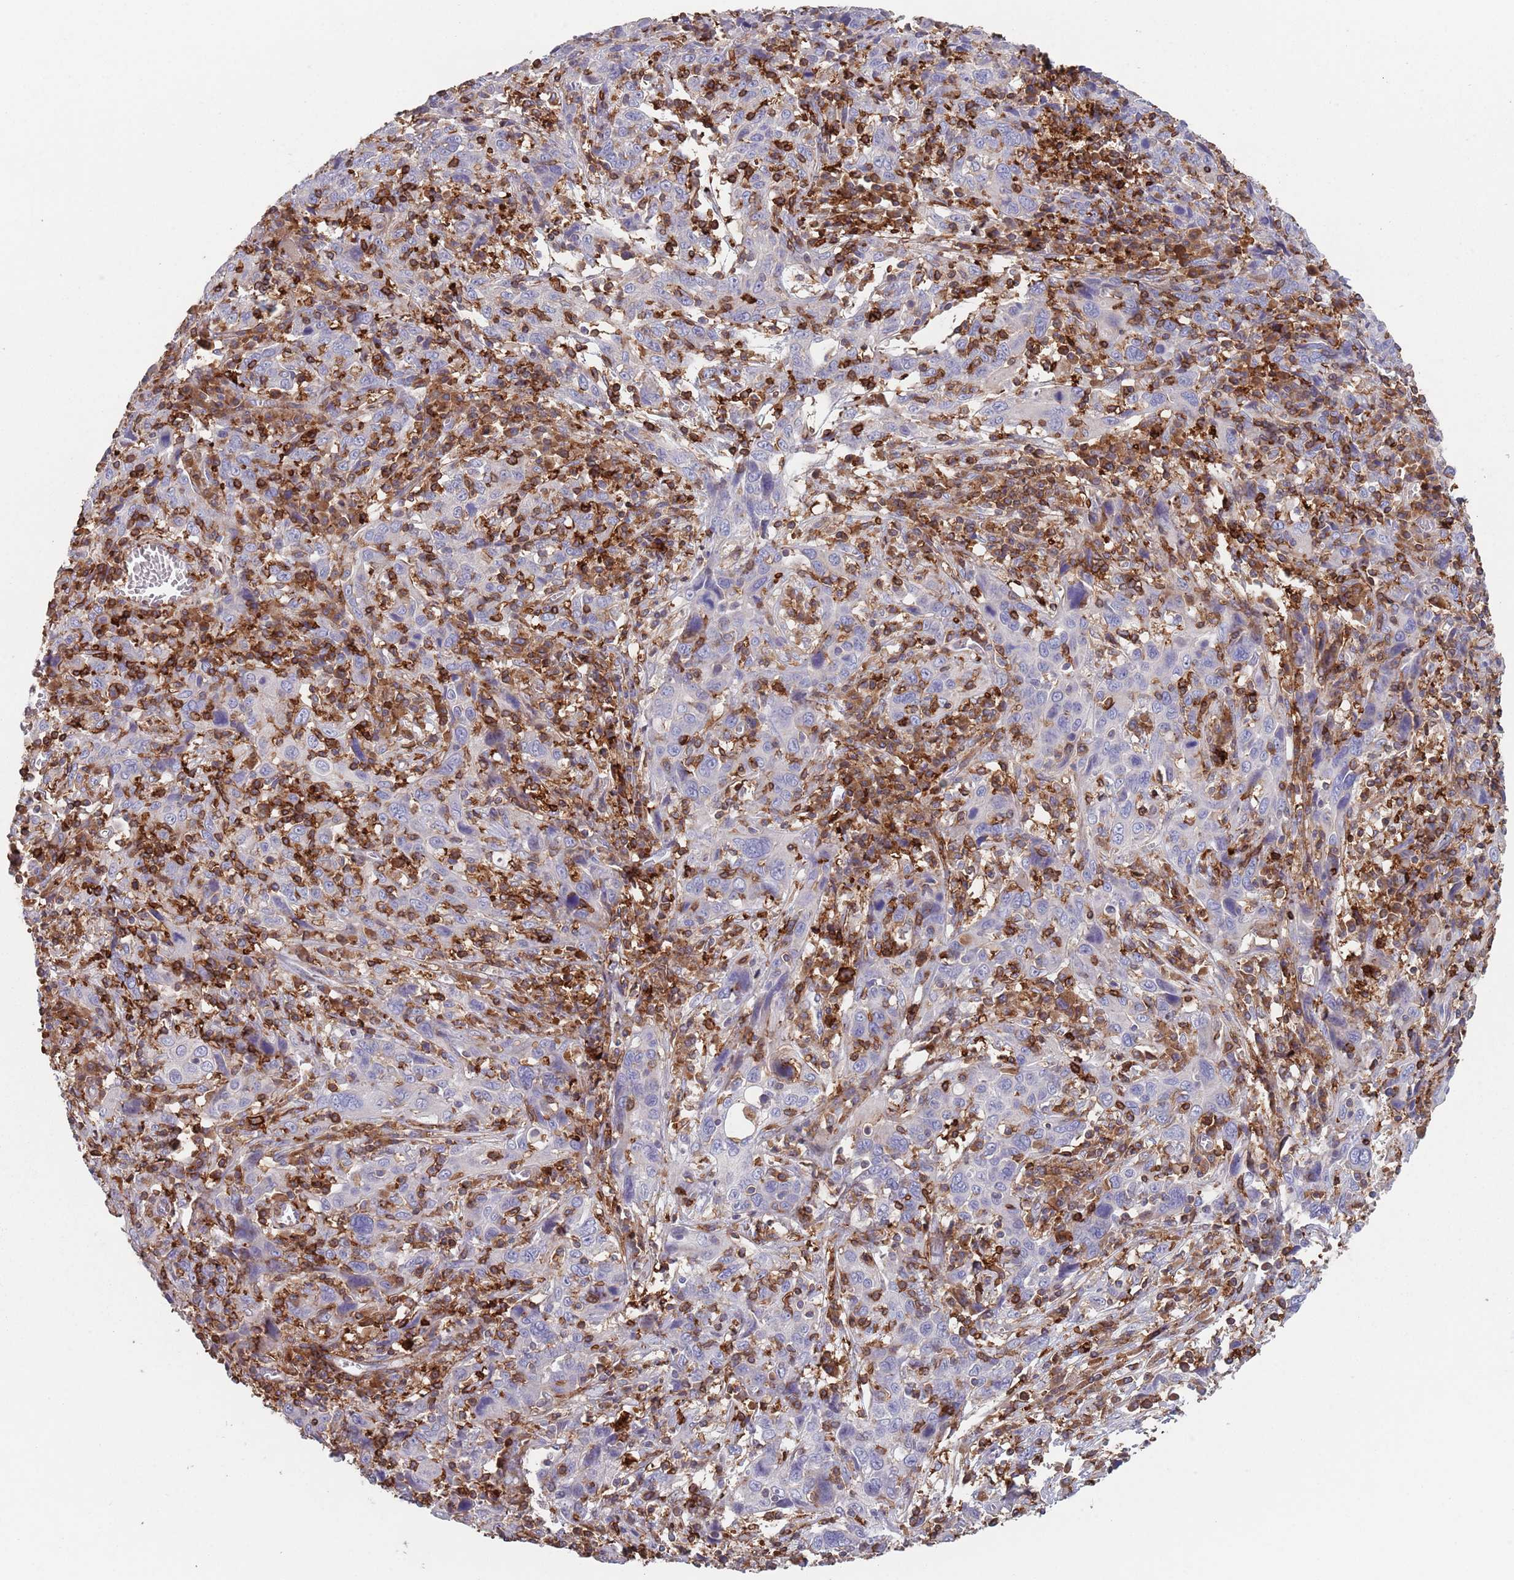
{"staining": {"intensity": "negative", "quantity": "none", "location": "none"}, "tissue": "cervical cancer", "cell_type": "Tumor cells", "image_type": "cancer", "snomed": [{"axis": "morphology", "description": "Squamous cell carcinoma, NOS"}, {"axis": "topography", "description": "Cervix"}], "caption": "This is an immunohistochemistry photomicrograph of cervical squamous cell carcinoma. There is no expression in tumor cells.", "gene": "RNF144A", "patient": {"sex": "female", "age": 46}}